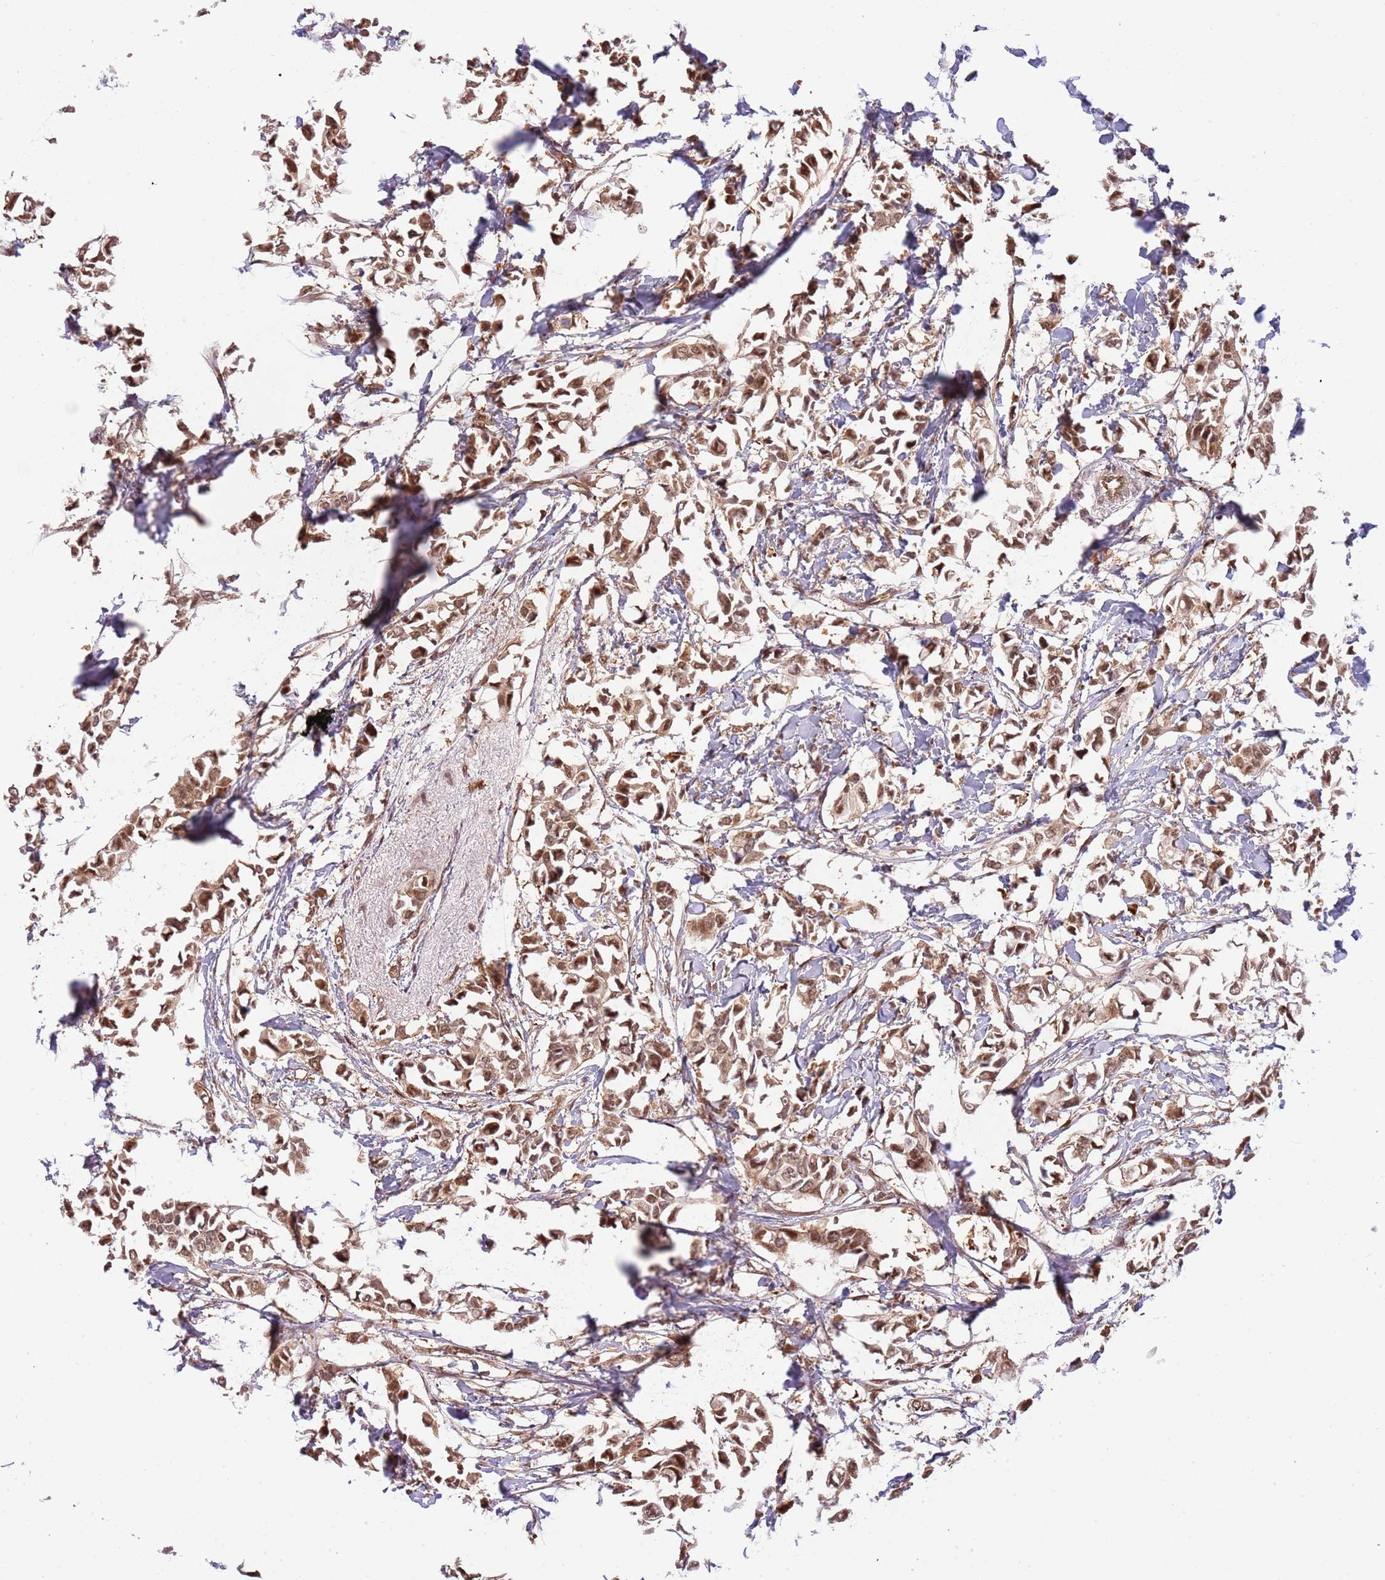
{"staining": {"intensity": "moderate", "quantity": ">75%", "location": "cytoplasmic/membranous,nuclear"}, "tissue": "breast cancer", "cell_type": "Tumor cells", "image_type": "cancer", "snomed": [{"axis": "morphology", "description": "Duct carcinoma"}, {"axis": "topography", "description": "Breast"}], "caption": "High-power microscopy captured an IHC image of breast cancer (infiltrating ductal carcinoma), revealing moderate cytoplasmic/membranous and nuclear positivity in approximately >75% of tumor cells.", "gene": "PLSCR5", "patient": {"sex": "female", "age": 41}}